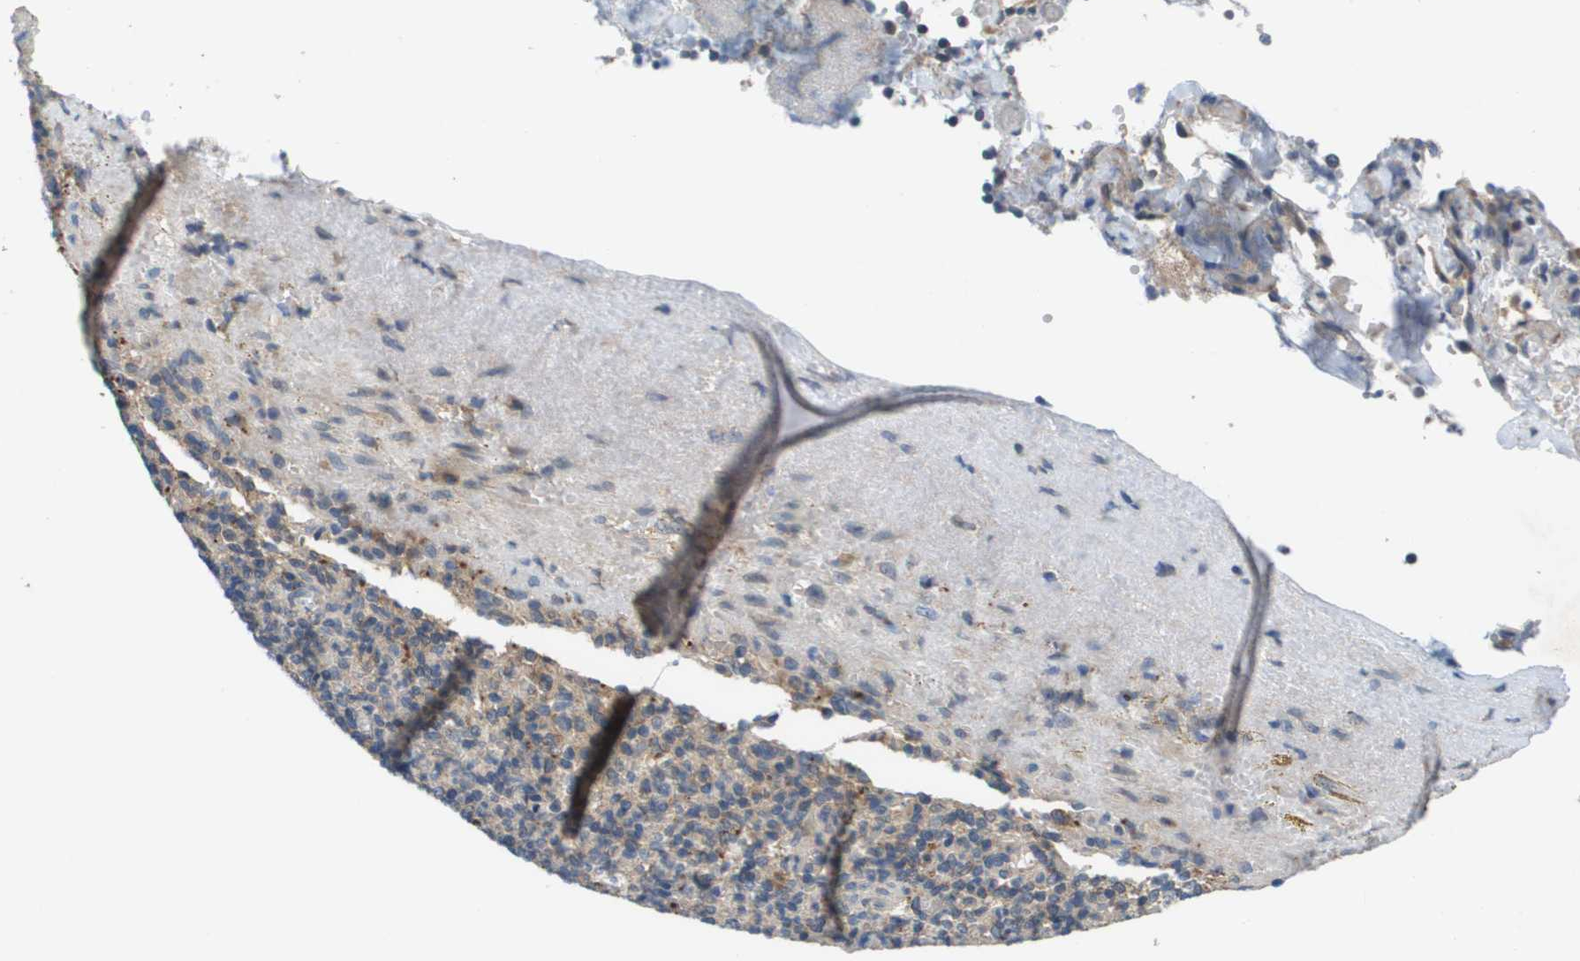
{"staining": {"intensity": "moderate", "quantity": "<25%", "location": "cytoplasmic/membranous"}, "tissue": "spleen", "cell_type": "Cells in red pulp", "image_type": "normal", "snomed": [{"axis": "morphology", "description": "Normal tissue, NOS"}, {"axis": "topography", "description": "Spleen"}], "caption": "This is a histology image of IHC staining of benign spleen, which shows moderate staining in the cytoplasmic/membranous of cells in red pulp.", "gene": "SLC25A20", "patient": {"sex": "female", "age": 74}}